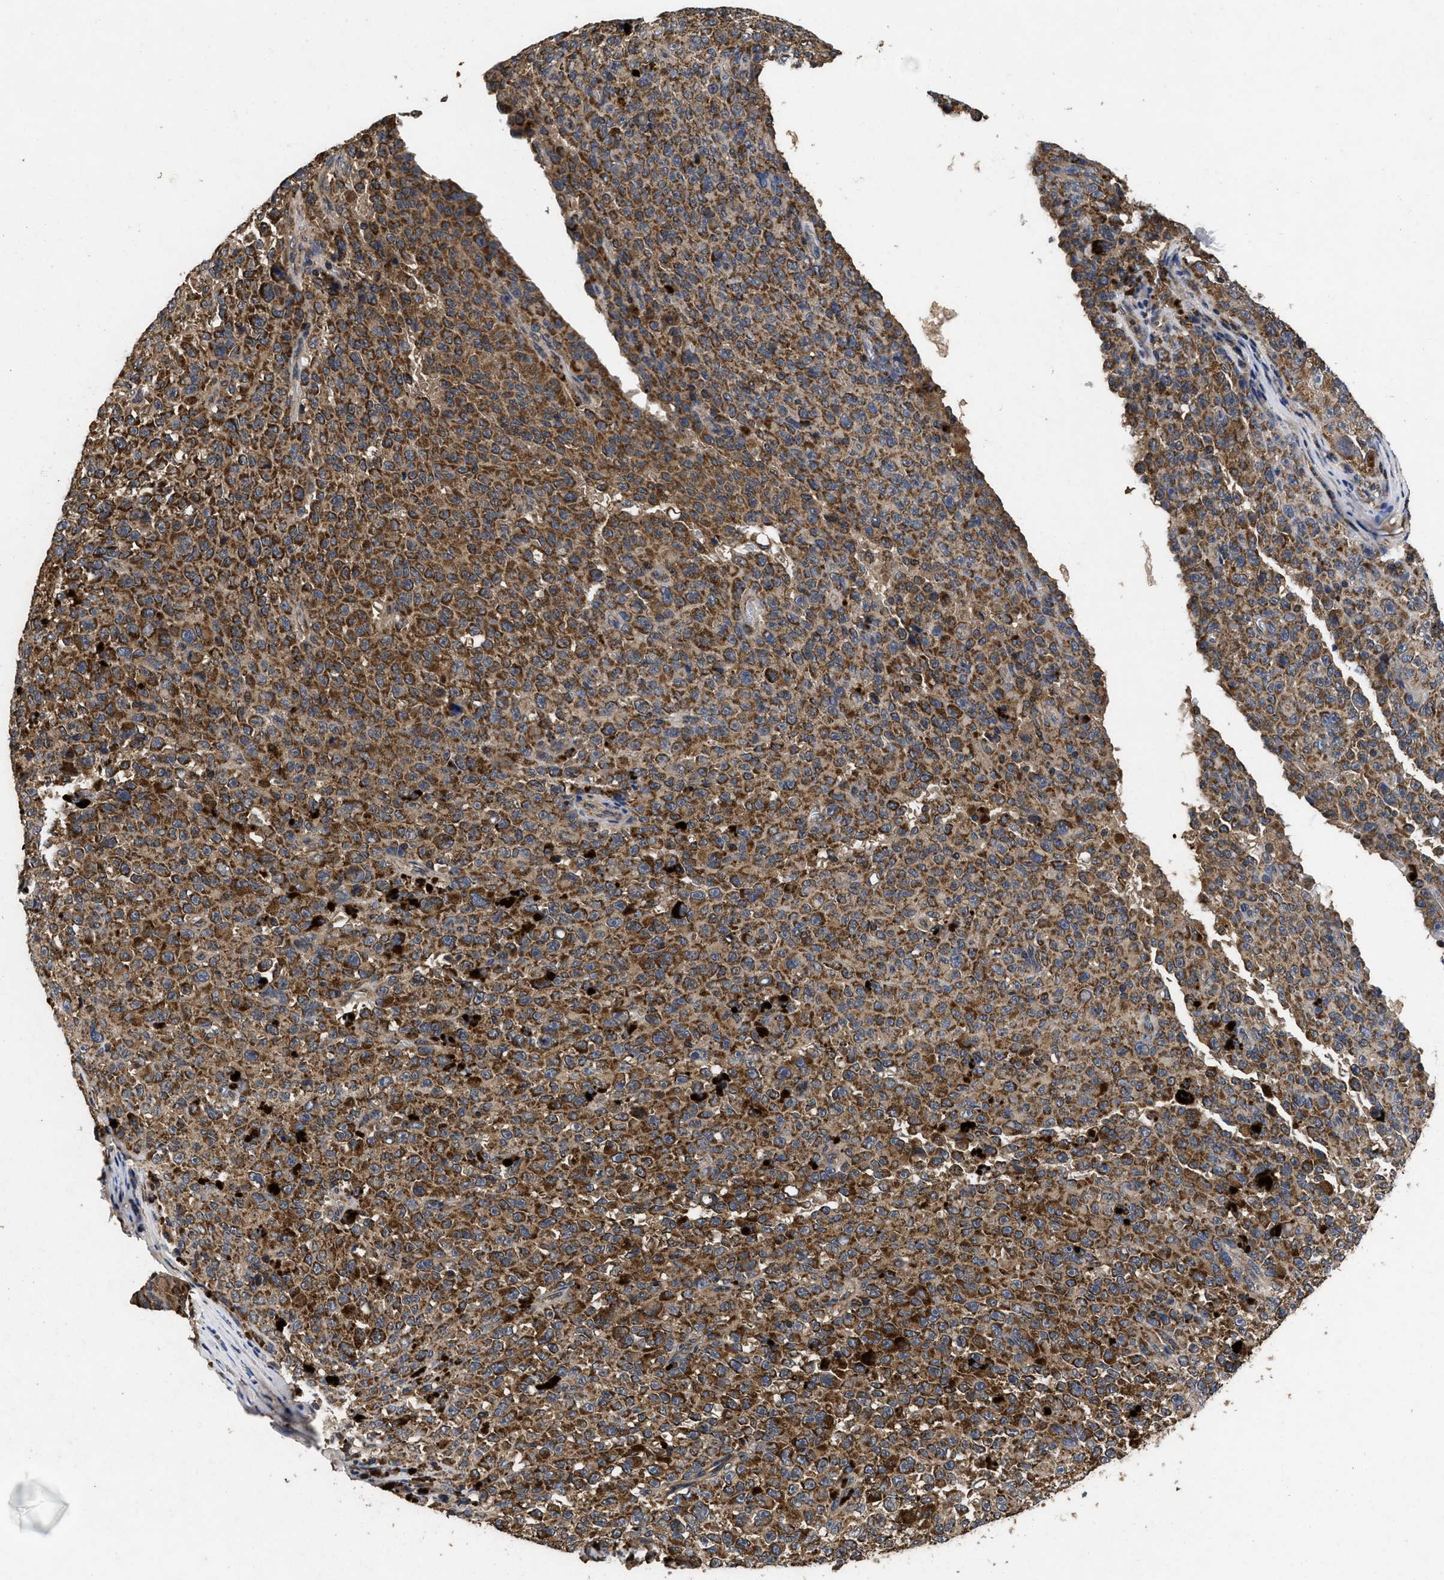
{"staining": {"intensity": "moderate", "quantity": ">75%", "location": "cytoplasmic/membranous"}, "tissue": "melanoma", "cell_type": "Tumor cells", "image_type": "cancer", "snomed": [{"axis": "morphology", "description": "Malignant melanoma, NOS"}, {"axis": "topography", "description": "Skin"}], "caption": "Immunohistochemistry (IHC) histopathology image of neoplastic tissue: human malignant melanoma stained using immunohistochemistry reveals medium levels of moderate protein expression localized specifically in the cytoplasmic/membranous of tumor cells, appearing as a cytoplasmic/membranous brown color.", "gene": "LRRC3", "patient": {"sex": "female", "age": 82}}